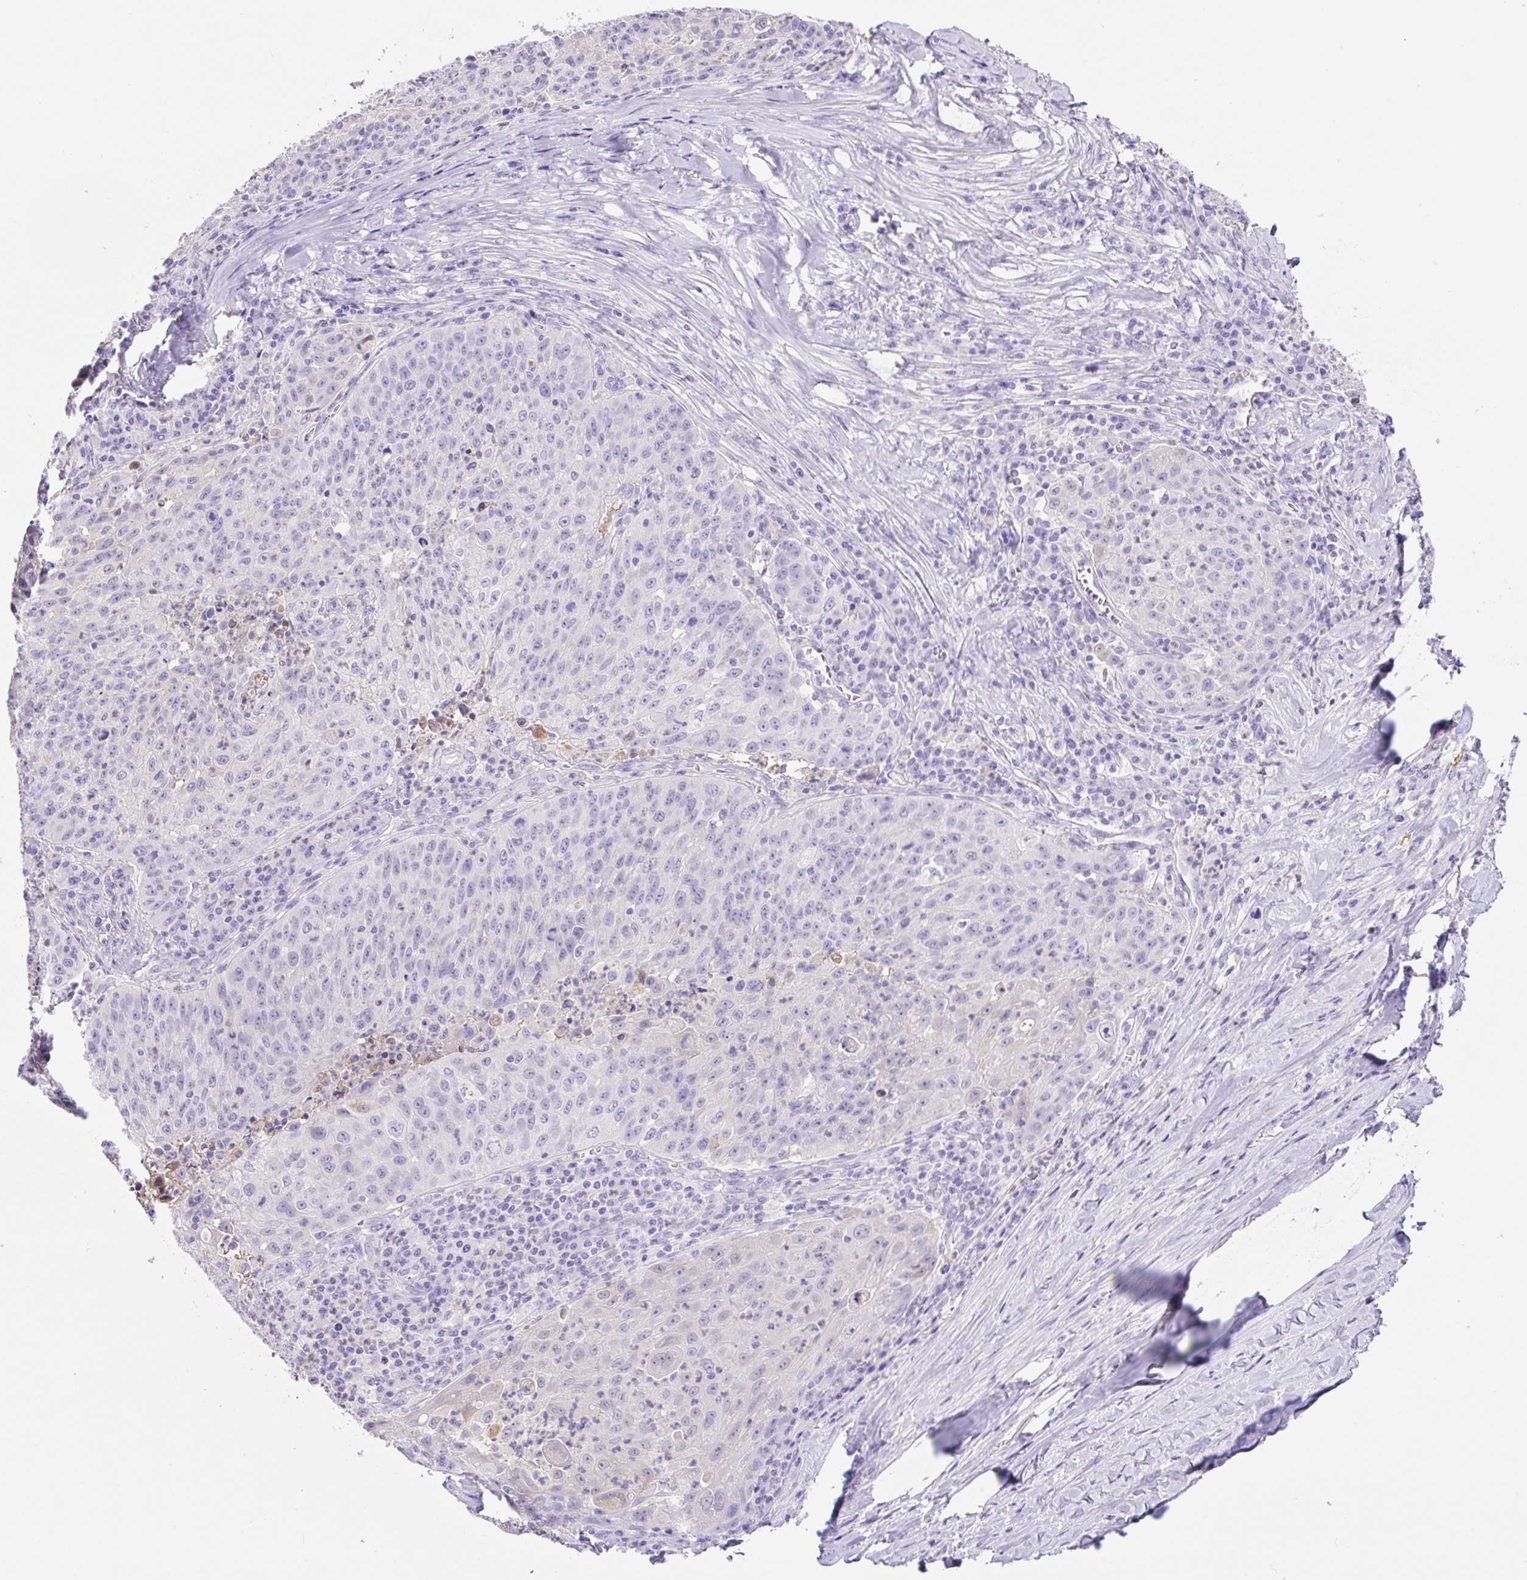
{"staining": {"intensity": "negative", "quantity": "none", "location": "none"}, "tissue": "lung cancer", "cell_type": "Tumor cells", "image_type": "cancer", "snomed": [{"axis": "morphology", "description": "Squamous cell carcinoma, NOS"}, {"axis": "morphology", "description": "Squamous cell carcinoma, metastatic, NOS"}, {"axis": "topography", "description": "Bronchus"}, {"axis": "topography", "description": "Lung"}], "caption": "IHC image of lung cancer stained for a protein (brown), which demonstrates no positivity in tumor cells.", "gene": "TDRD15", "patient": {"sex": "male", "age": 62}}